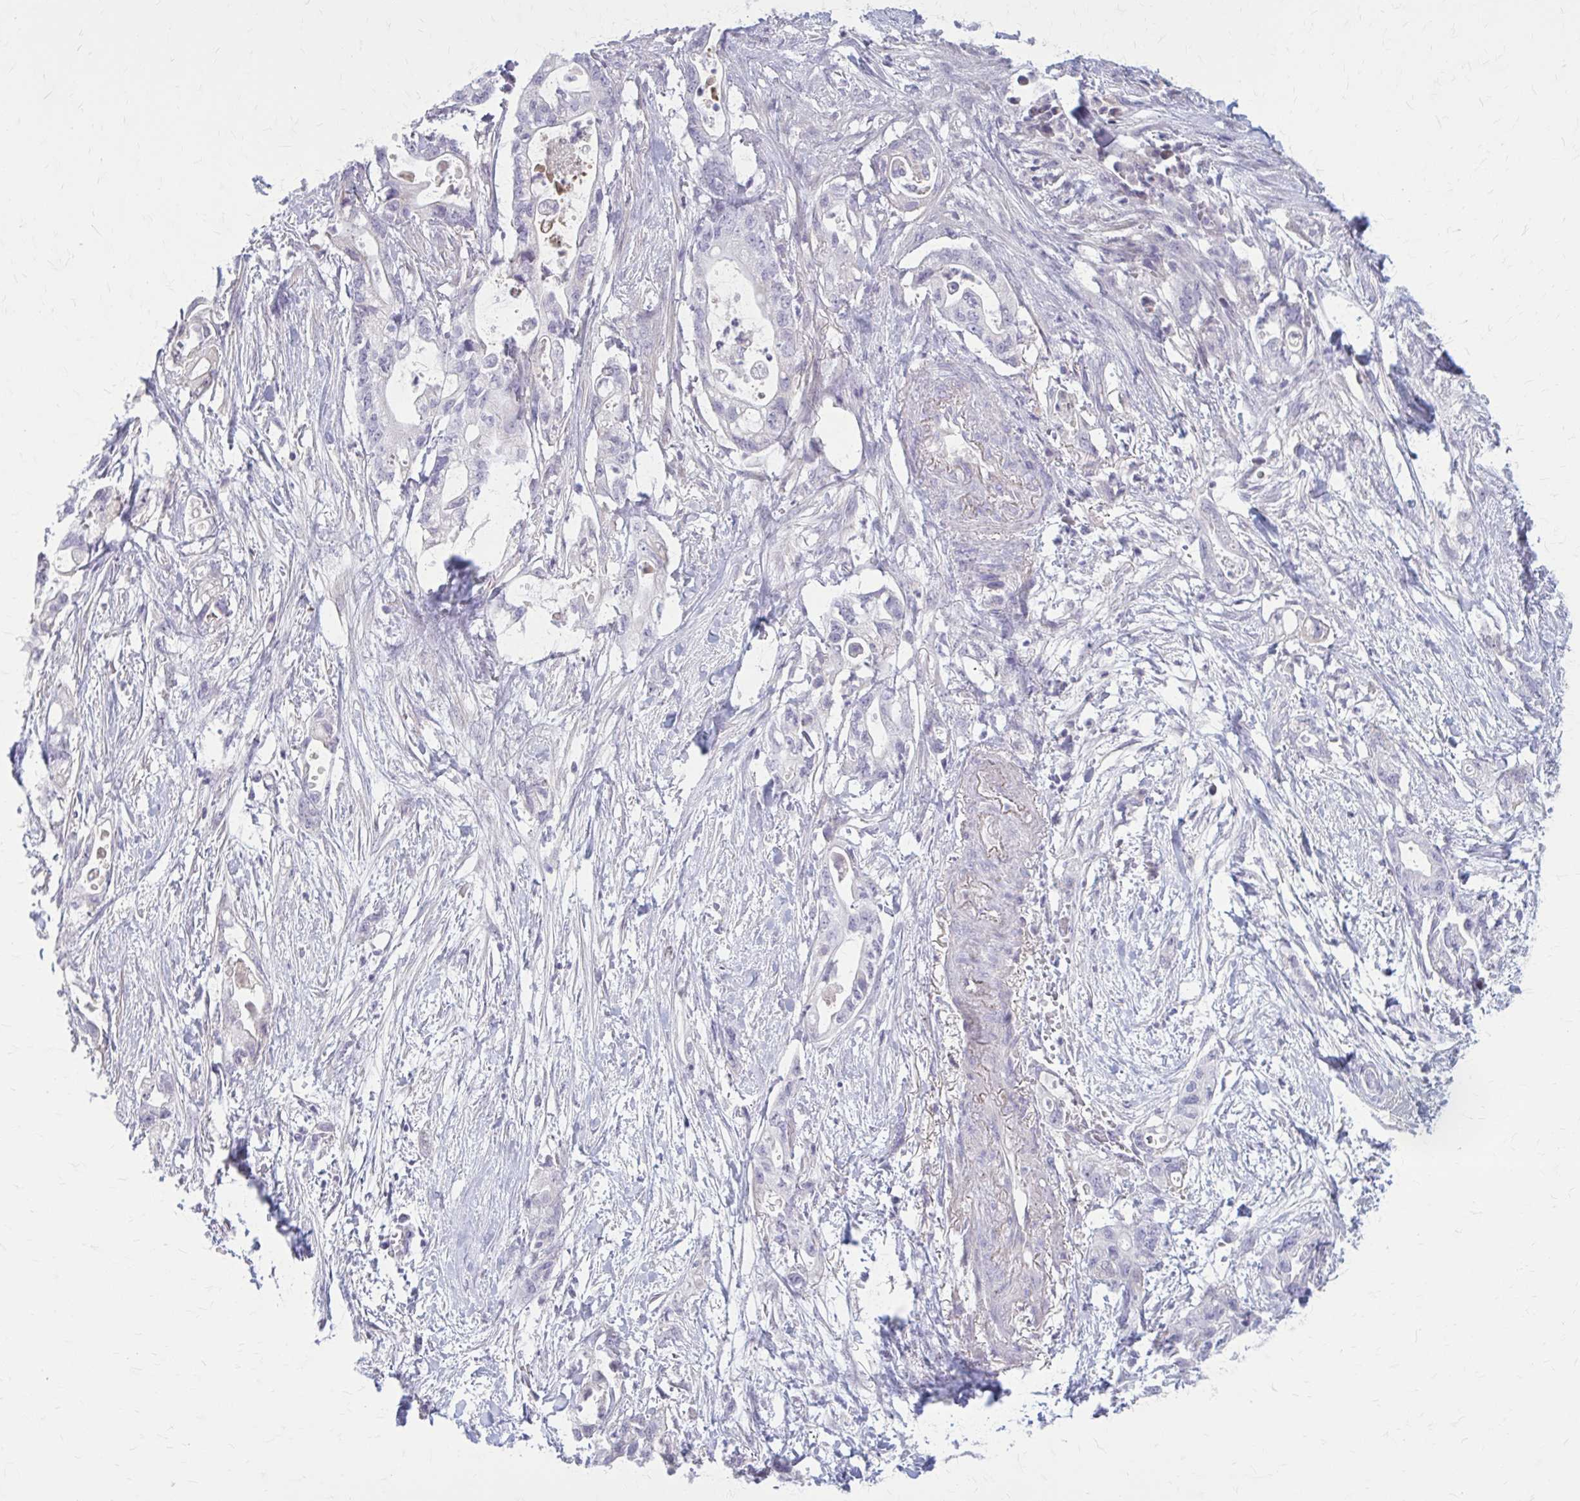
{"staining": {"intensity": "negative", "quantity": "none", "location": "none"}, "tissue": "pancreatic cancer", "cell_type": "Tumor cells", "image_type": "cancer", "snomed": [{"axis": "morphology", "description": "Adenocarcinoma, NOS"}, {"axis": "topography", "description": "Pancreas"}], "caption": "Immunohistochemistry (IHC) histopathology image of human adenocarcinoma (pancreatic) stained for a protein (brown), which displays no expression in tumor cells.", "gene": "SERPIND1", "patient": {"sex": "female", "age": 72}}